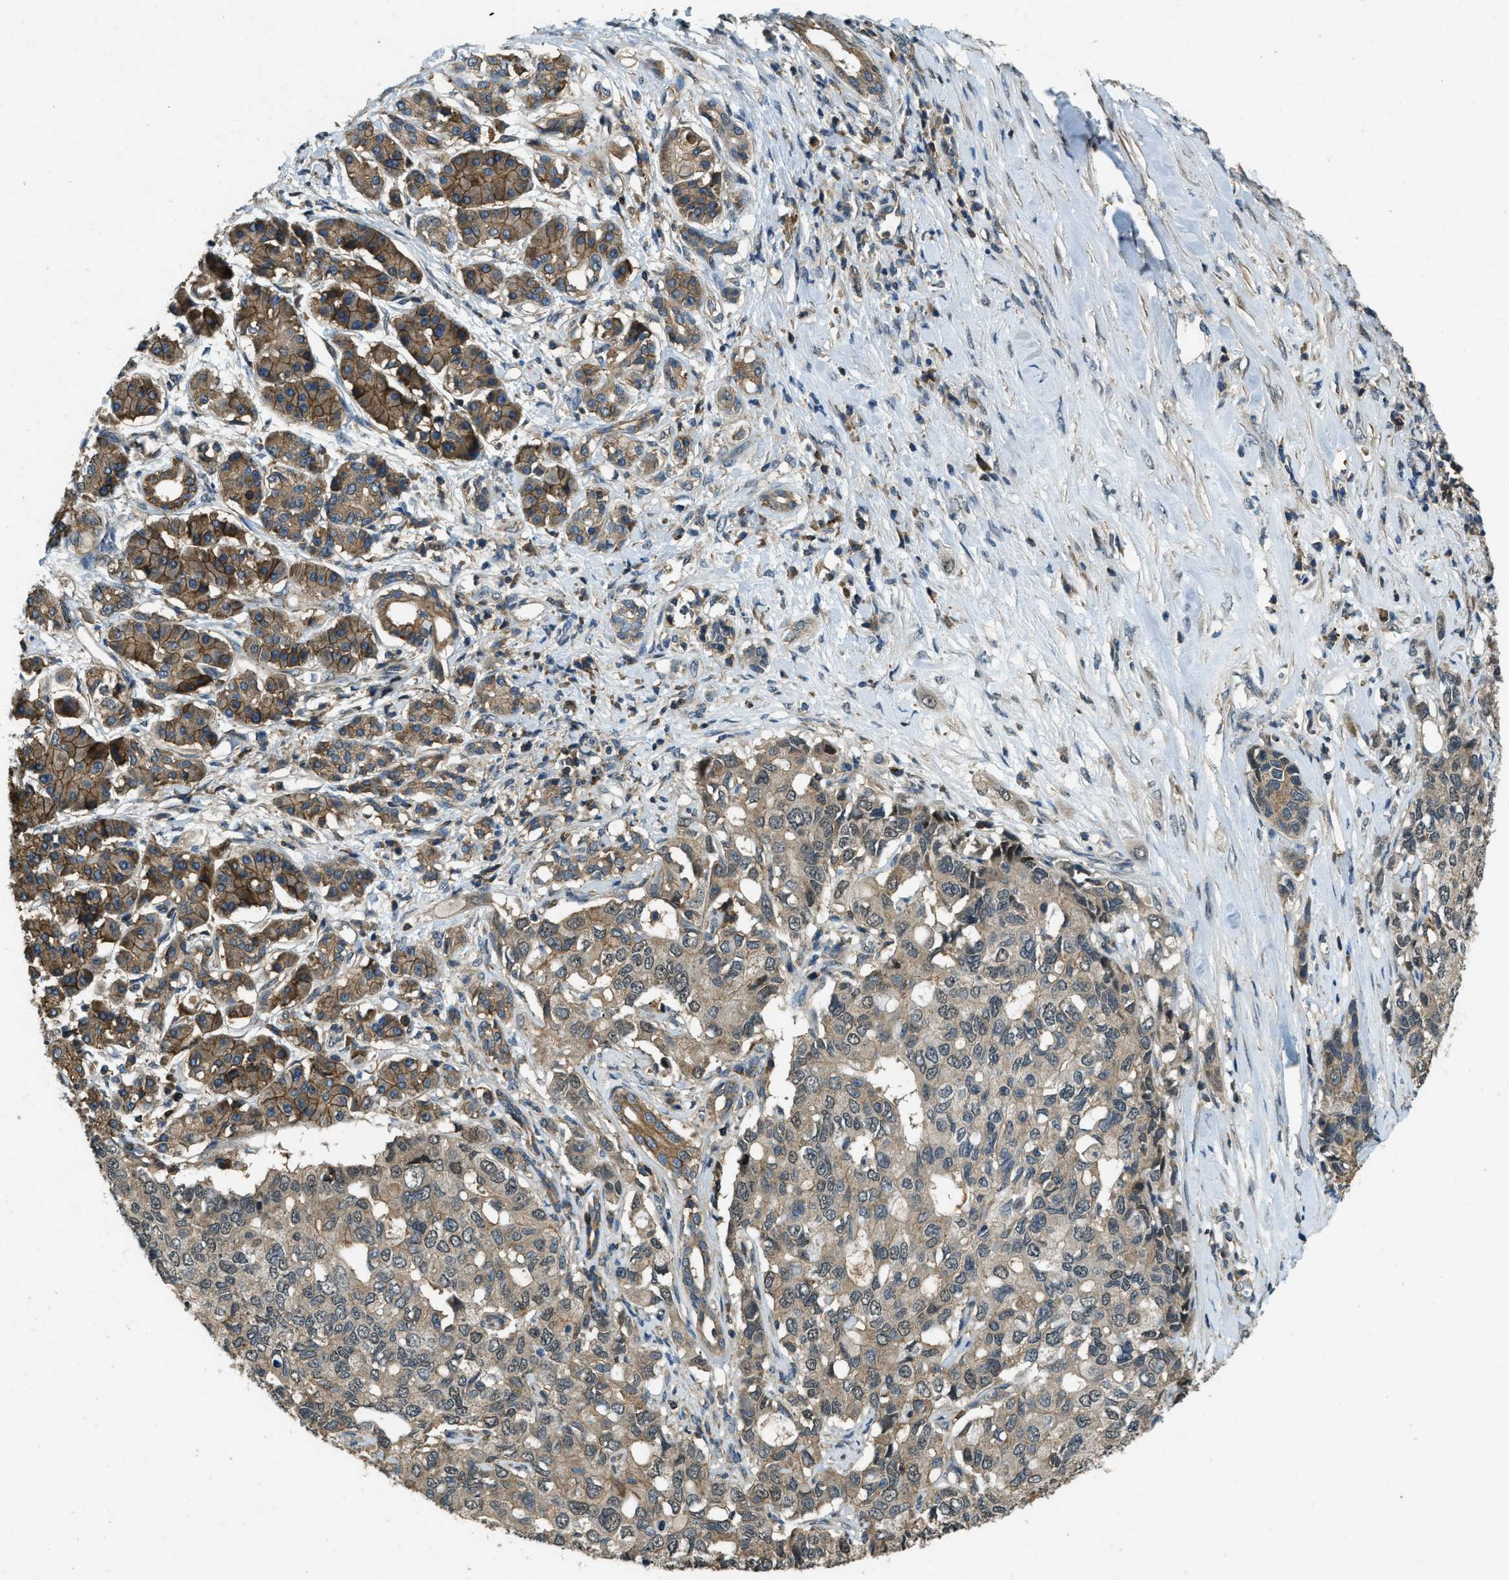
{"staining": {"intensity": "weak", "quantity": "25%-75%", "location": "cytoplasmic/membranous"}, "tissue": "pancreatic cancer", "cell_type": "Tumor cells", "image_type": "cancer", "snomed": [{"axis": "morphology", "description": "Adenocarcinoma, NOS"}, {"axis": "topography", "description": "Pancreas"}], "caption": "Adenocarcinoma (pancreatic) stained with a protein marker displays weak staining in tumor cells.", "gene": "ATP8B1", "patient": {"sex": "female", "age": 56}}